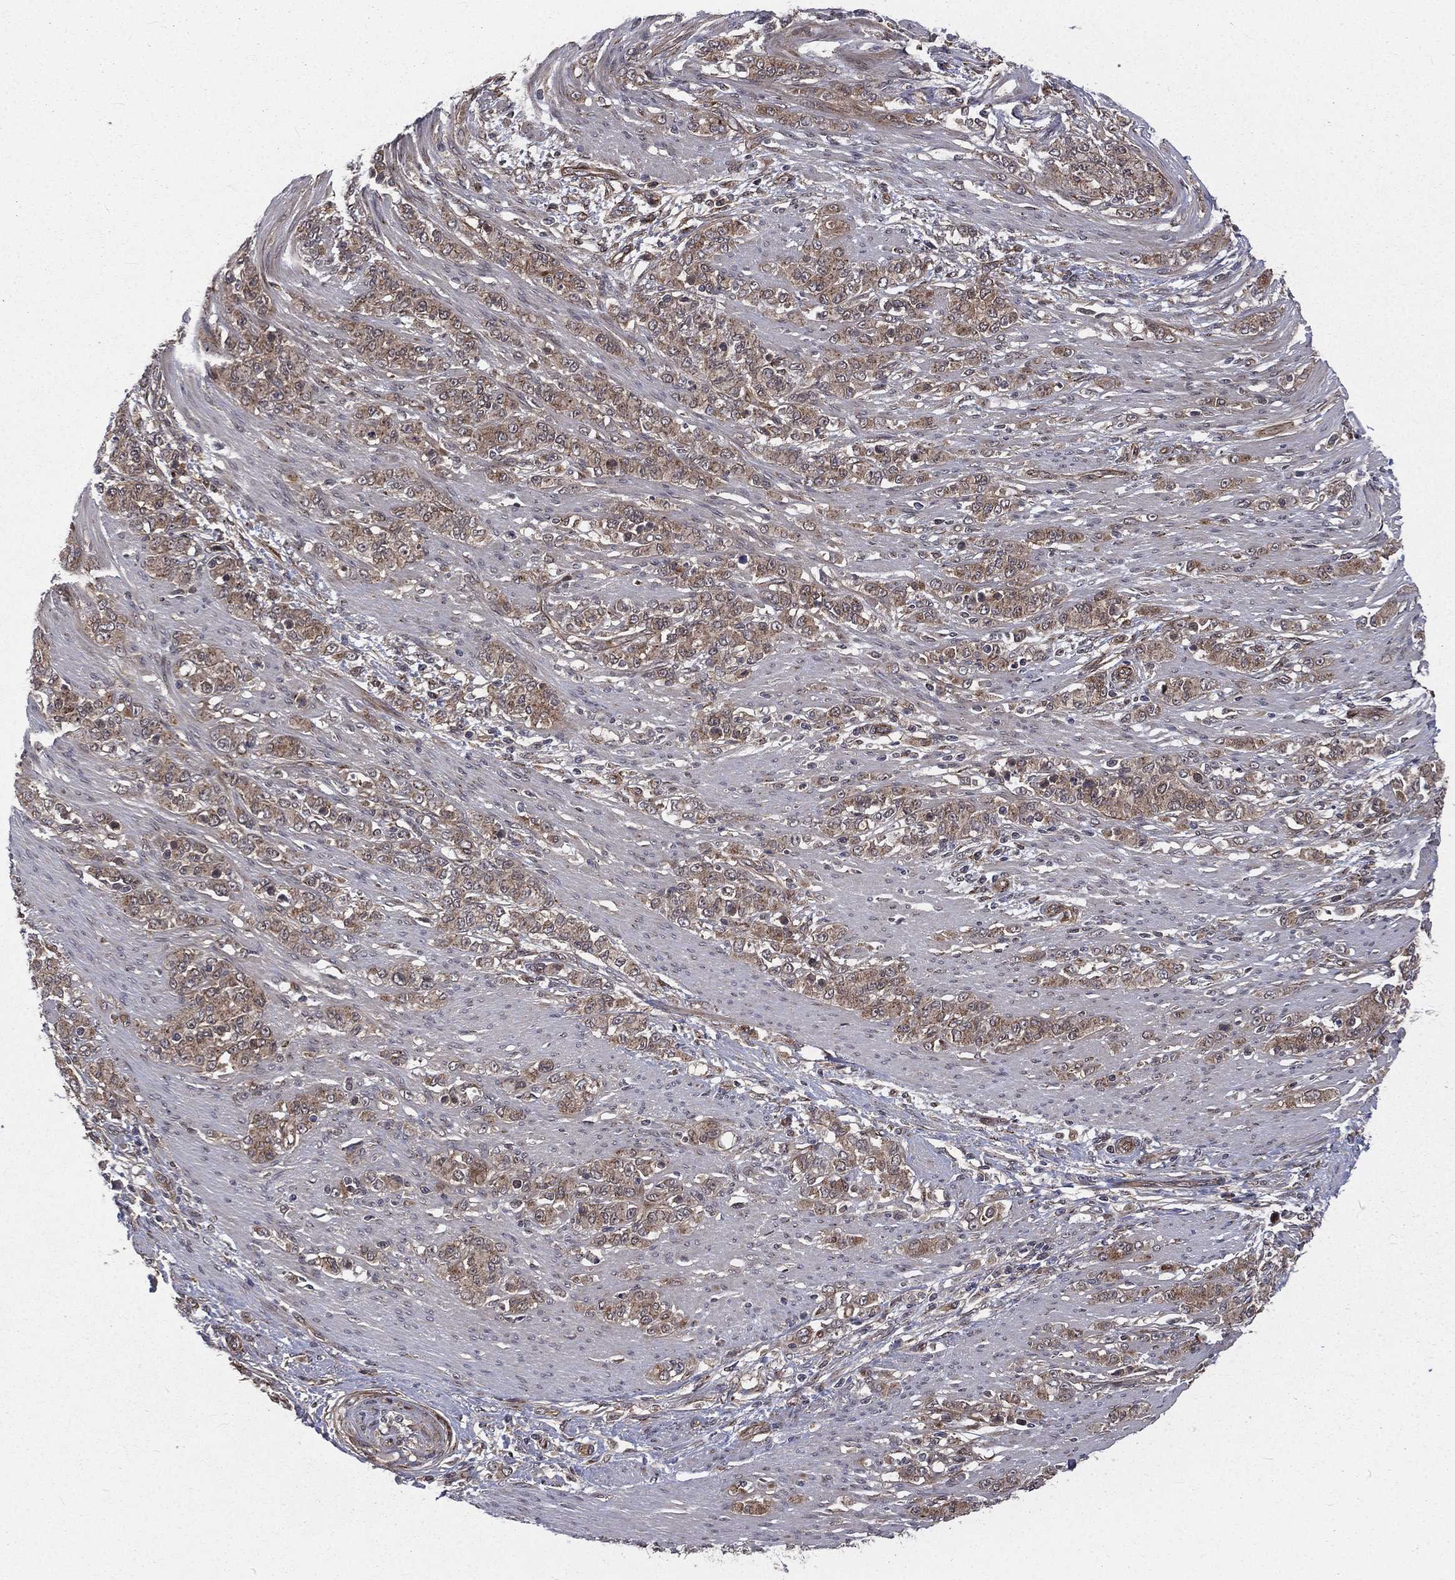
{"staining": {"intensity": "weak", "quantity": ">75%", "location": "cytoplasmic/membranous"}, "tissue": "stomach cancer", "cell_type": "Tumor cells", "image_type": "cancer", "snomed": [{"axis": "morphology", "description": "Normal tissue, NOS"}, {"axis": "morphology", "description": "Adenocarcinoma, NOS"}, {"axis": "topography", "description": "Stomach"}], "caption": "A high-resolution micrograph shows IHC staining of stomach cancer (adenocarcinoma), which reveals weak cytoplasmic/membranous staining in about >75% of tumor cells.", "gene": "ARL3", "patient": {"sex": "female", "age": 79}}